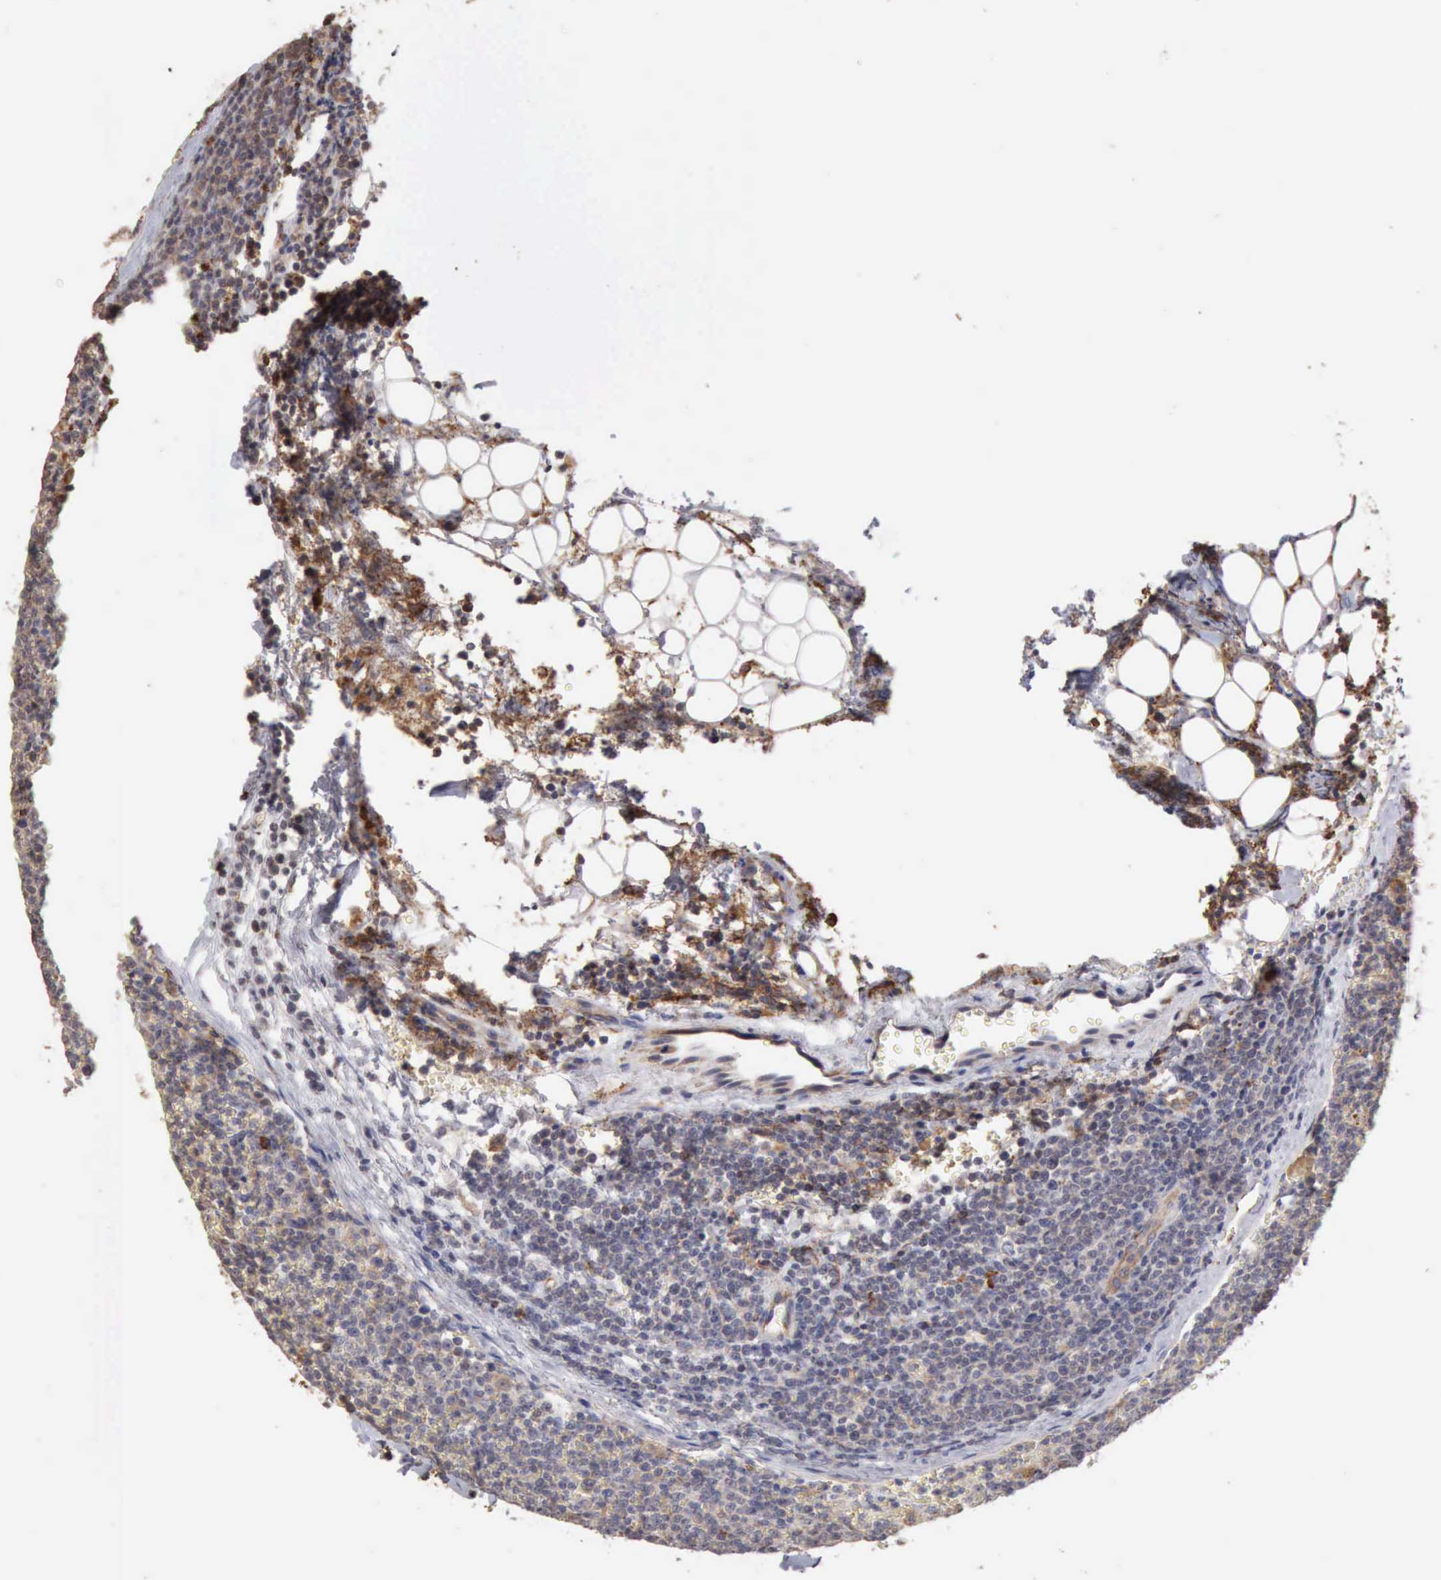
{"staining": {"intensity": "weak", "quantity": "<25%", "location": "cytoplasmic/membranous"}, "tissue": "lymphoma", "cell_type": "Tumor cells", "image_type": "cancer", "snomed": [{"axis": "morphology", "description": "Malignant lymphoma, non-Hodgkin's type, Low grade"}, {"axis": "topography", "description": "Lymph node"}], "caption": "DAB immunohistochemical staining of low-grade malignant lymphoma, non-Hodgkin's type displays no significant positivity in tumor cells.", "gene": "GPR101", "patient": {"sex": "male", "age": 50}}